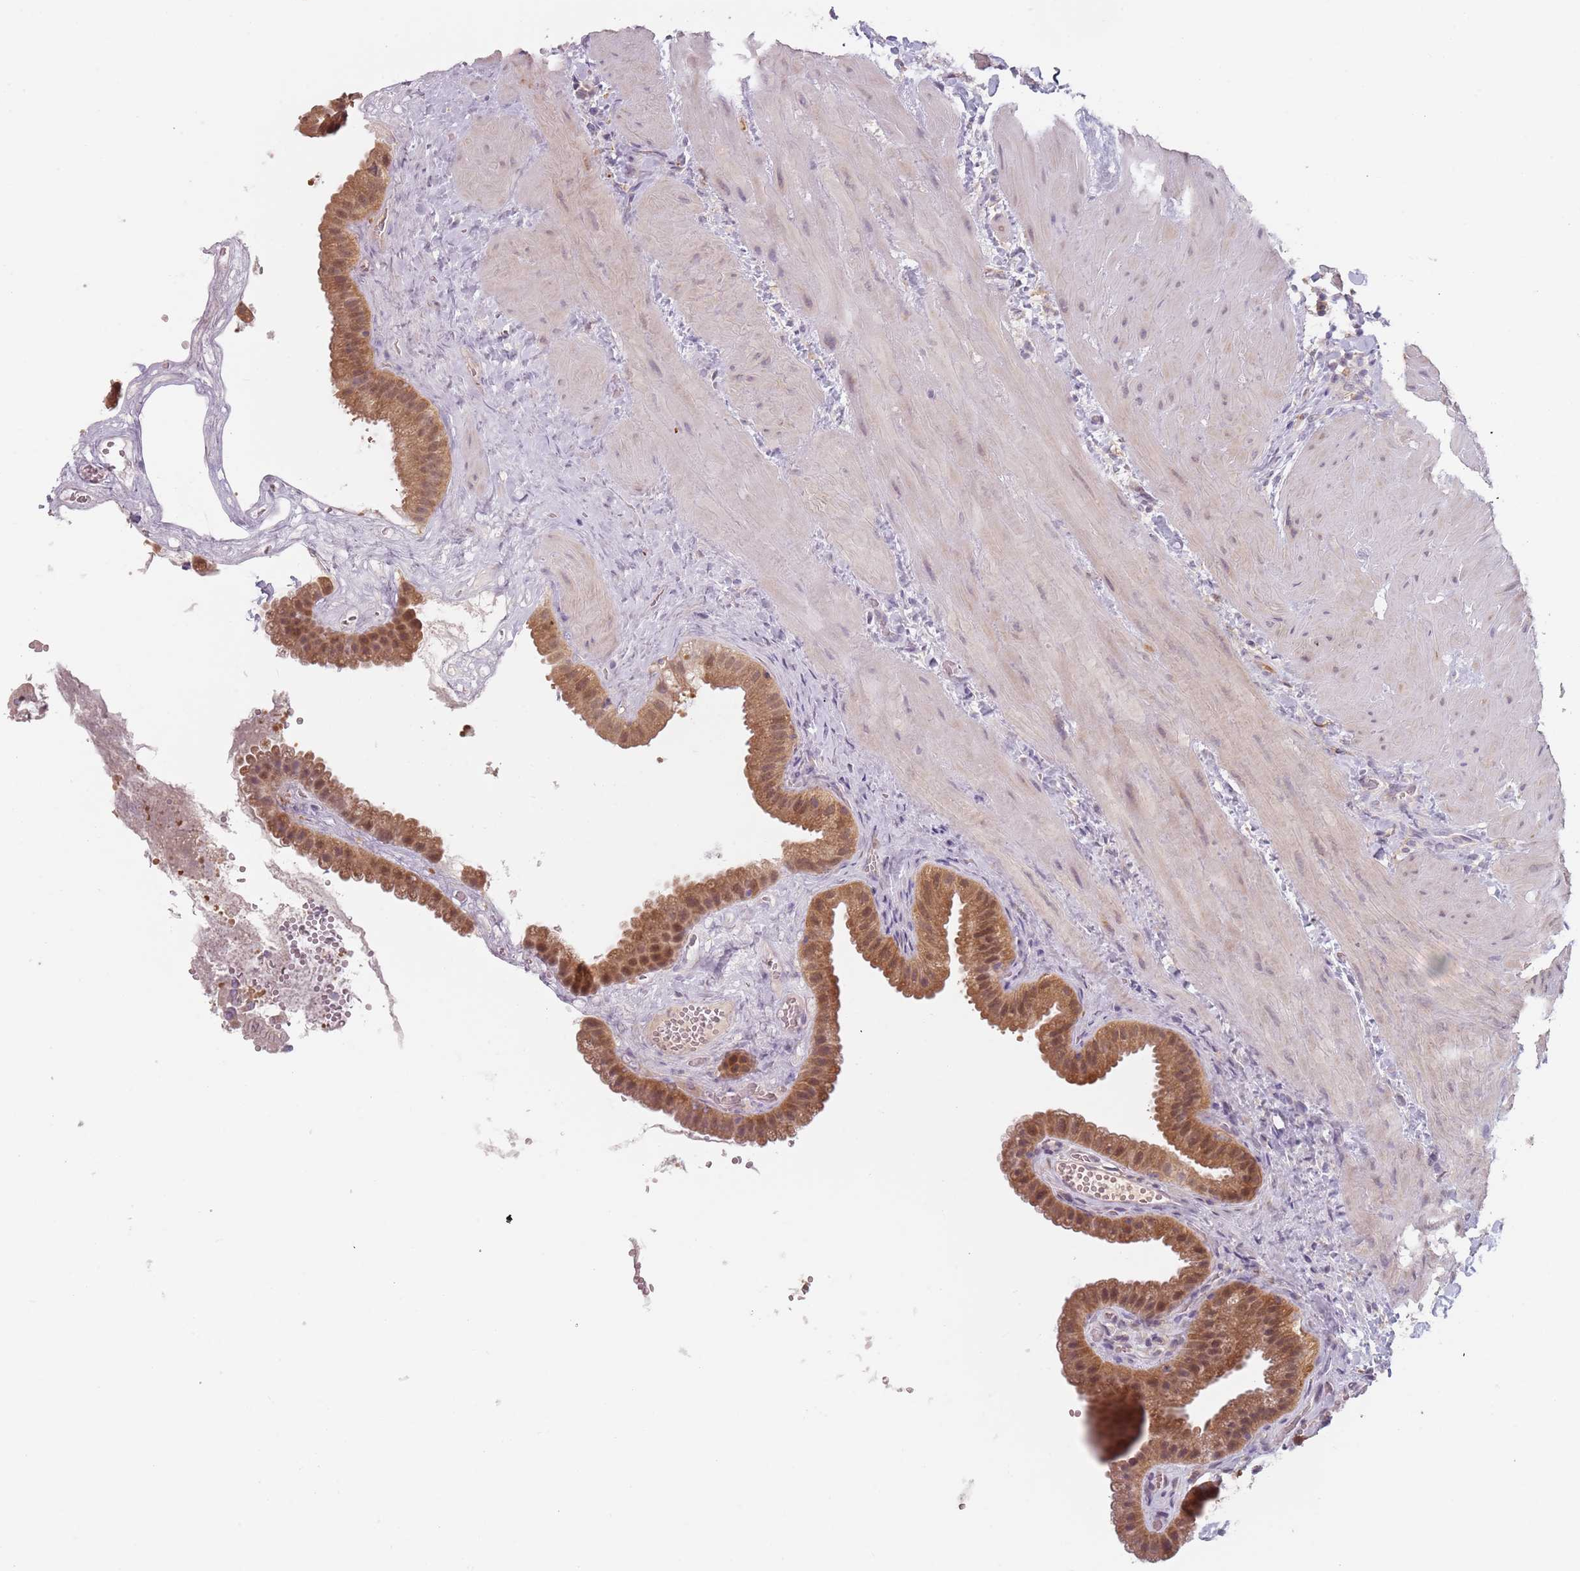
{"staining": {"intensity": "moderate", "quantity": ">75%", "location": "cytoplasmic/membranous,nuclear"}, "tissue": "gallbladder", "cell_type": "Glandular cells", "image_type": "normal", "snomed": [{"axis": "morphology", "description": "Normal tissue, NOS"}, {"axis": "topography", "description": "Gallbladder"}], "caption": "Gallbladder stained with immunohistochemistry (IHC) displays moderate cytoplasmic/membranous,nuclear positivity in about >75% of glandular cells. The staining is performed using DAB (3,3'-diaminobenzidine) brown chromogen to label protein expression. The nuclei are counter-stained blue using hematoxylin.", "gene": "NAXE", "patient": {"sex": "male", "age": 55}}